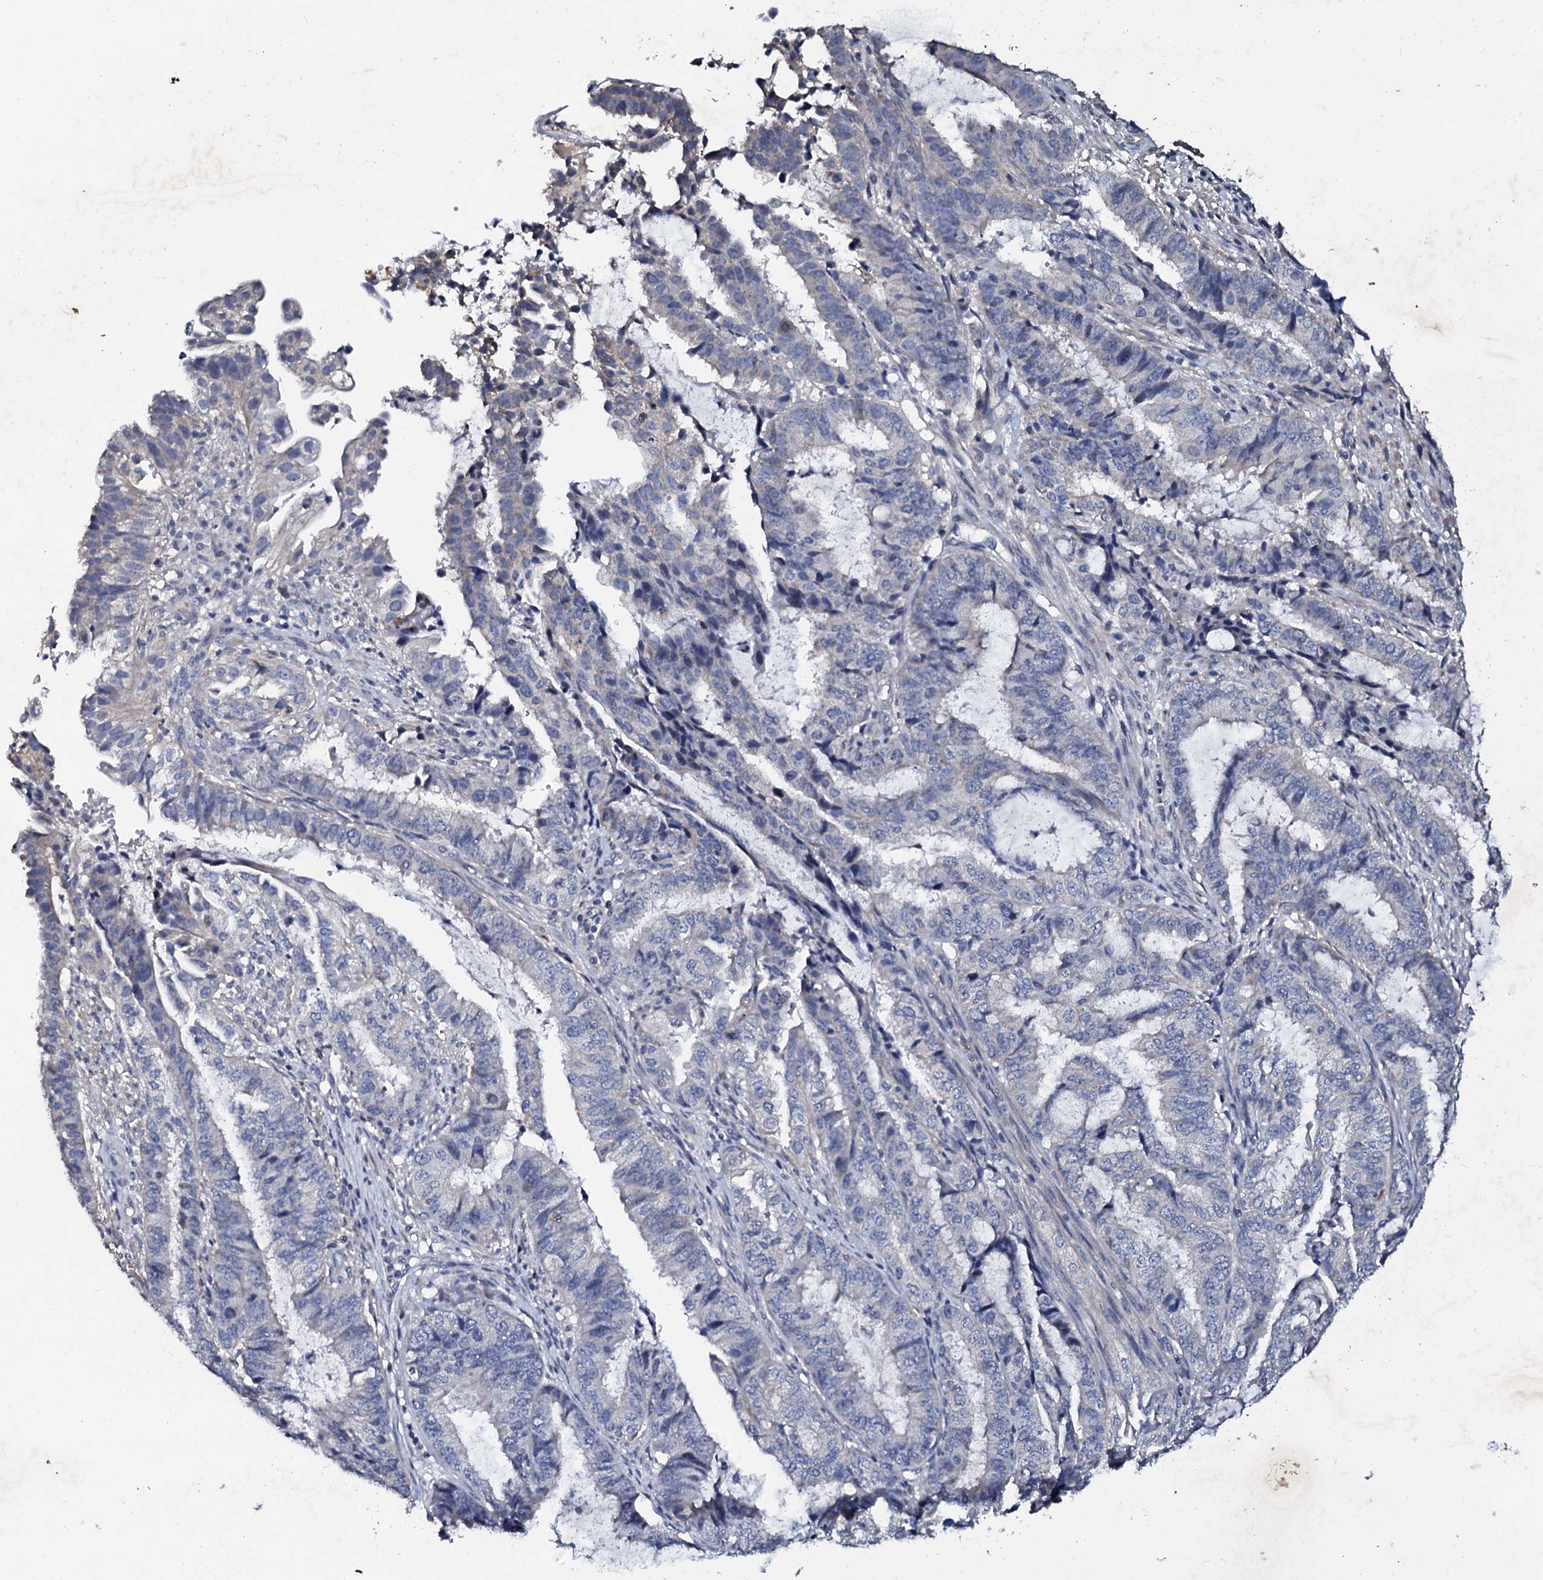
{"staining": {"intensity": "negative", "quantity": "none", "location": "none"}, "tissue": "endometrial cancer", "cell_type": "Tumor cells", "image_type": "cancer", "snomed": [{"axis": "morphology", "description": "Adenocarcinoma, NOS"}, {"axis": "topography", "description": "Endometrium"}], "caption": "This micrograph is of endometrial cancer stained with immunohistochemistry (IHC) to label a protein in brown with the nuclei are counter-stained blue. There is no positivity in tumor cells.", "gene": "SLC37A4", "patient": {"sex": "female", "age": 51}}